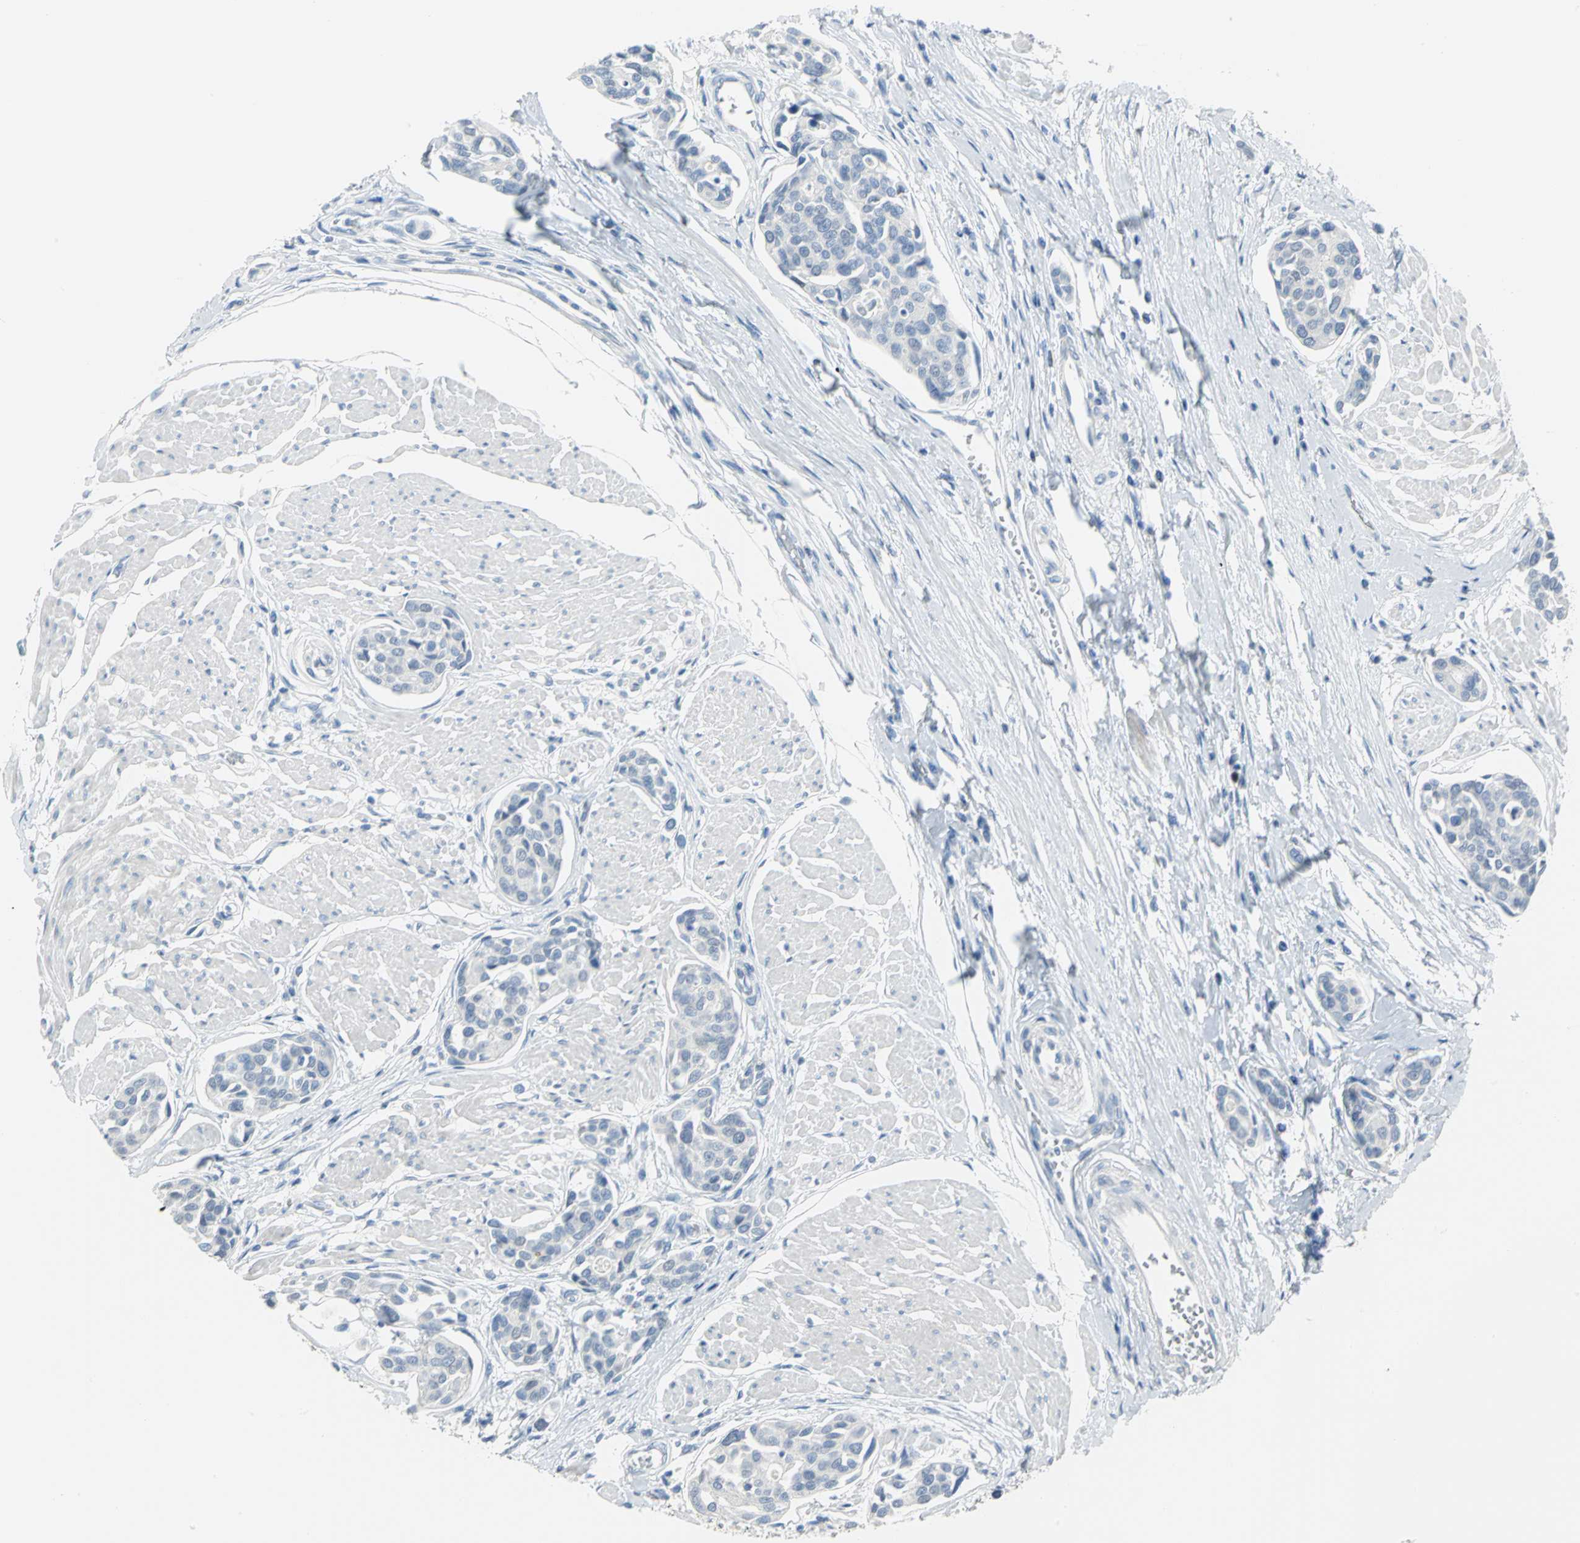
{"staining": {"intensity": "negative", "quantity": "none", "location": "none"}, "tissue": "urothelial cancer", "cell_type": "Tumor cells", "image_type": "cancer", "snomed": [{"axis": "morphology", "description": "Urothelial carcinoma, High grade"}, {"axis": "topography", "description": "Urinary bladder"}], "caption": "DAB (3,3'-diaminobenzidine) immunohistochemical staining of human urothelial cancer displays no significant staining in tumor cells.", "gene": "MCM3", "patient": {"sex": "male", "age": 78}}